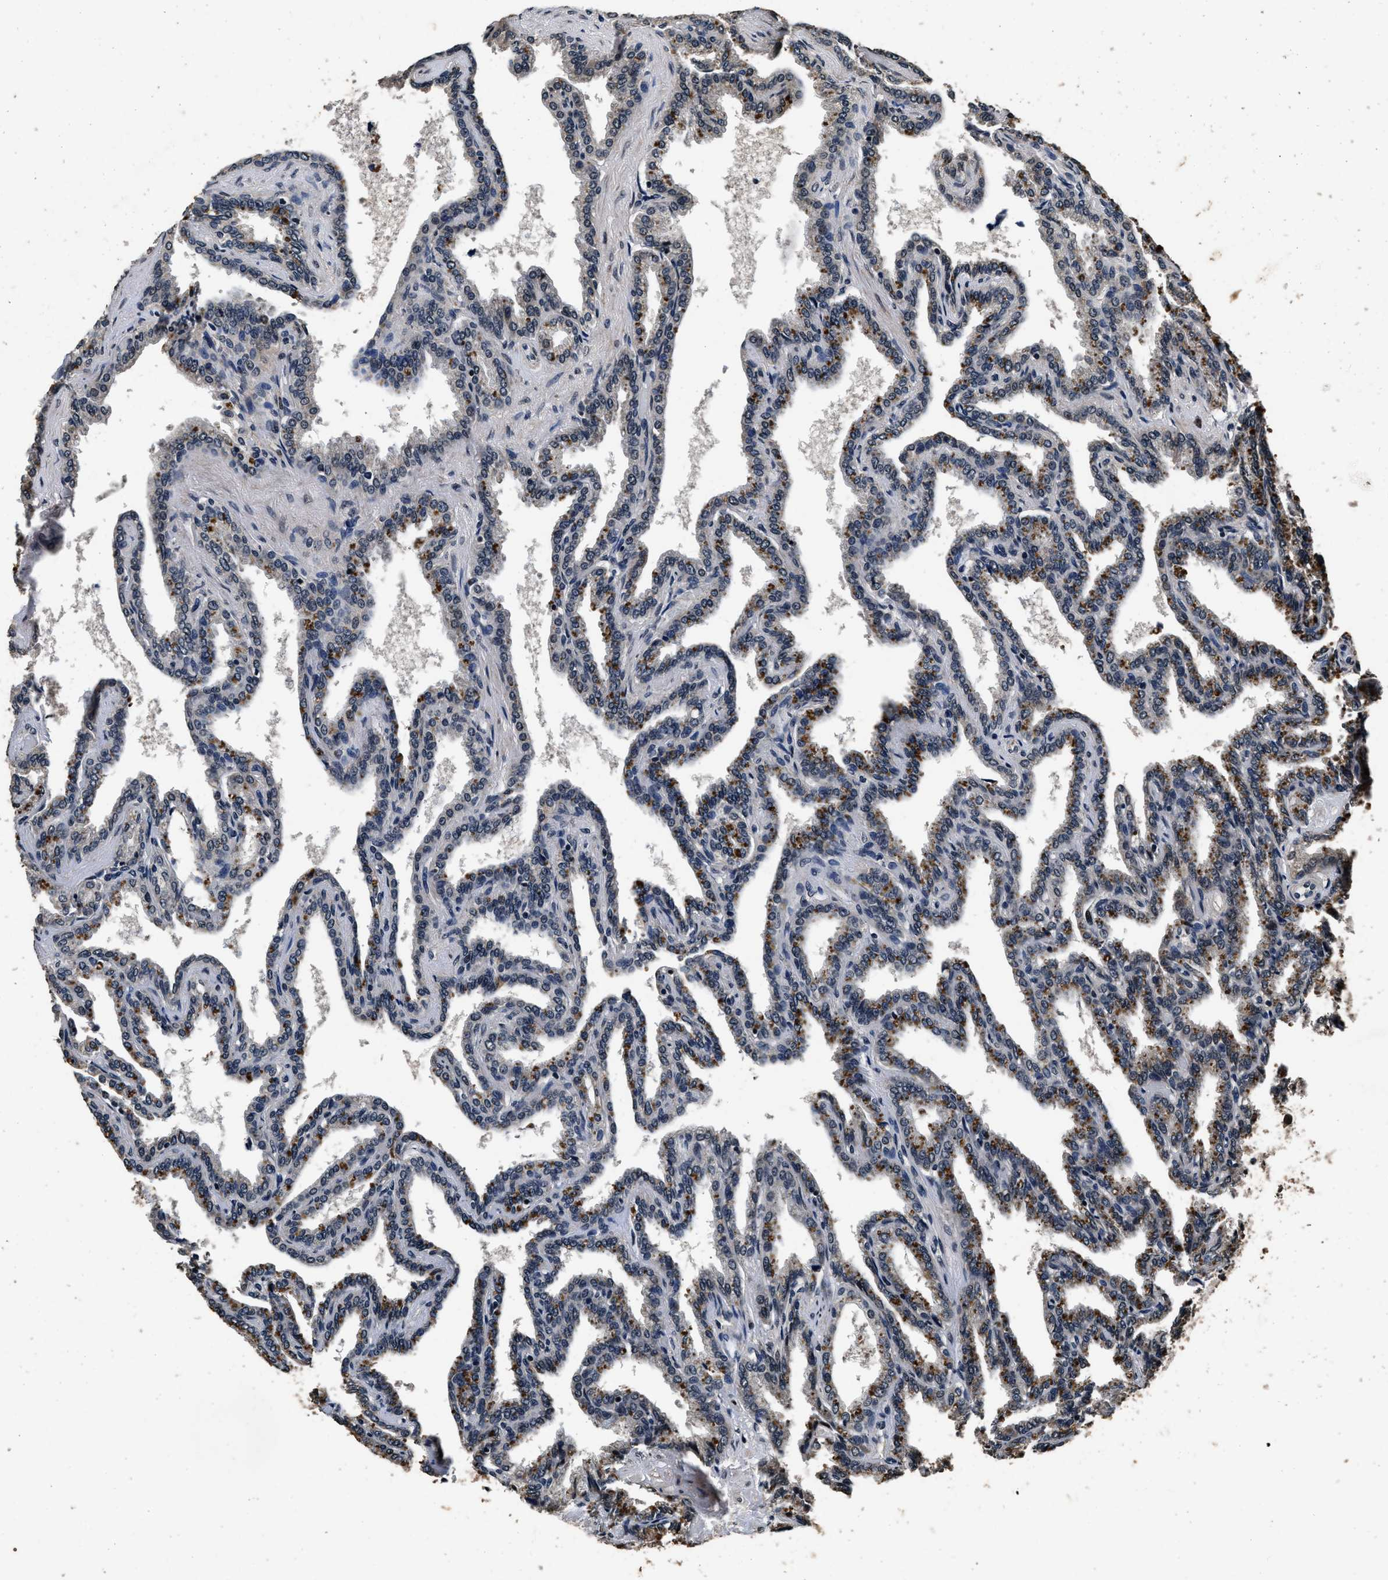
{"staining": {"intensity": "moderate", "quantity": "25%-75%", "location": "cytoplasmic/membranous,nuclear"}, "tissue": "seminal vesicle", "cell_type": "Glandular cells", "image_type": "normal", "snomed": [{"axis": "morphology", "description": "Normal tissue, NOS"}, {"axis": "topography", "description": "Seminal veicle"}], "caption": "Immunohistochemistry (IHC) image of benign human seminal vesicle stained for a protein (brown), which shows medium levels of moderate cytoplasmic/membranous,nuclear positivity in approximately 25%-75% of glandular cells.", "gene": "CSTF1", "patient": {"sex": "male", "age": 46}}